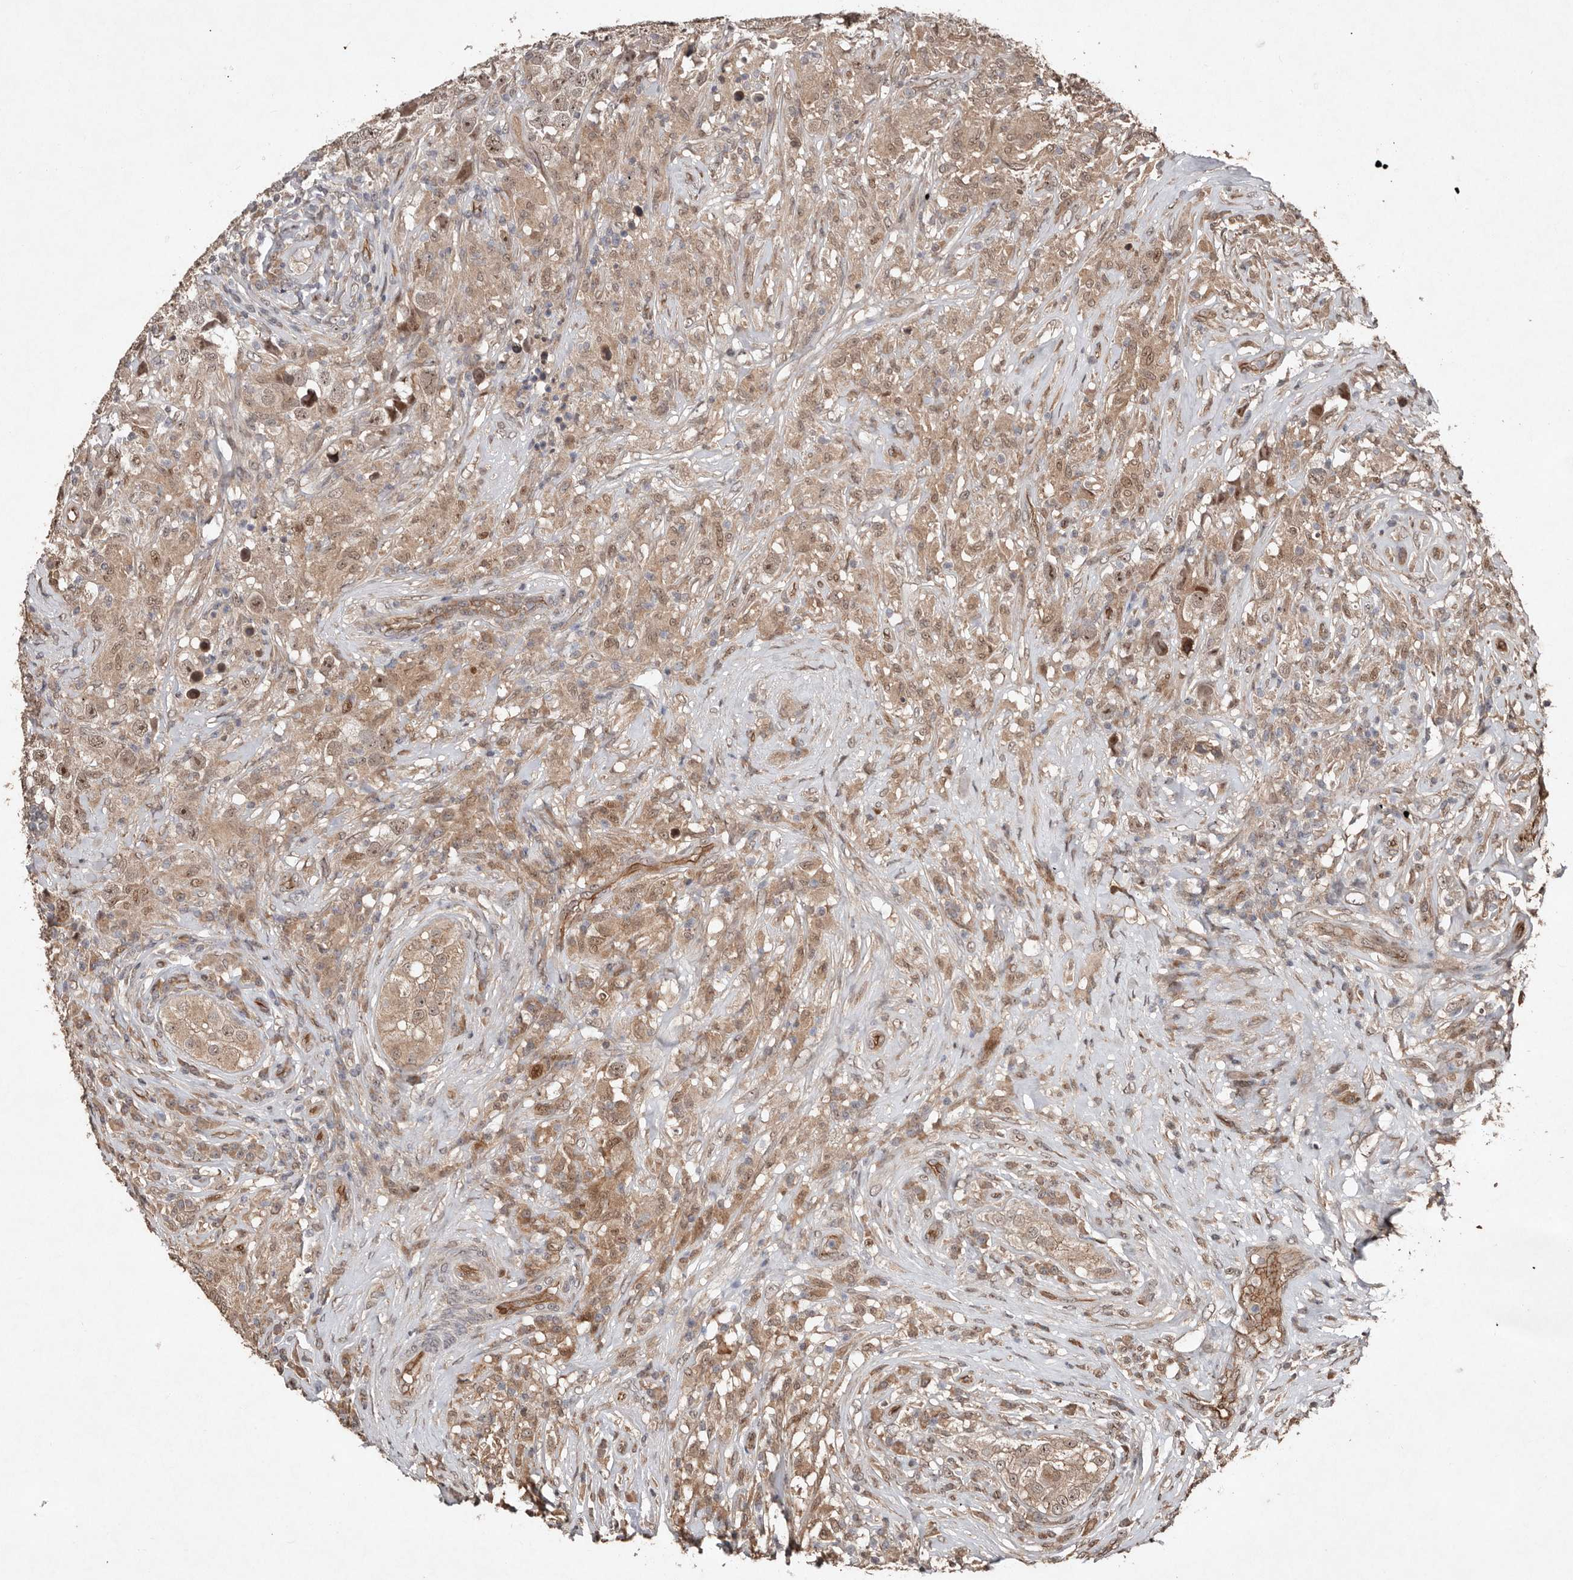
{"staining": {"intensity": "moderate", "quantity": ">75%", "location": "cytoplasmic/membranous,nuclear"}, "tissue": "testis cancer", "cell_type": "Tumor cells", "image_type": "cancer", "snomed": [{"axis": "morphology", "description": "Seminoma, NOS"}, {"axis": "topography", "description": "Testis"}], "caption": "Testis seminoma stained with a protein marker reveals moderate staining in tumor cells.", "gene": "DIP2C", "patient": {"sex": "male", "age": 49}}